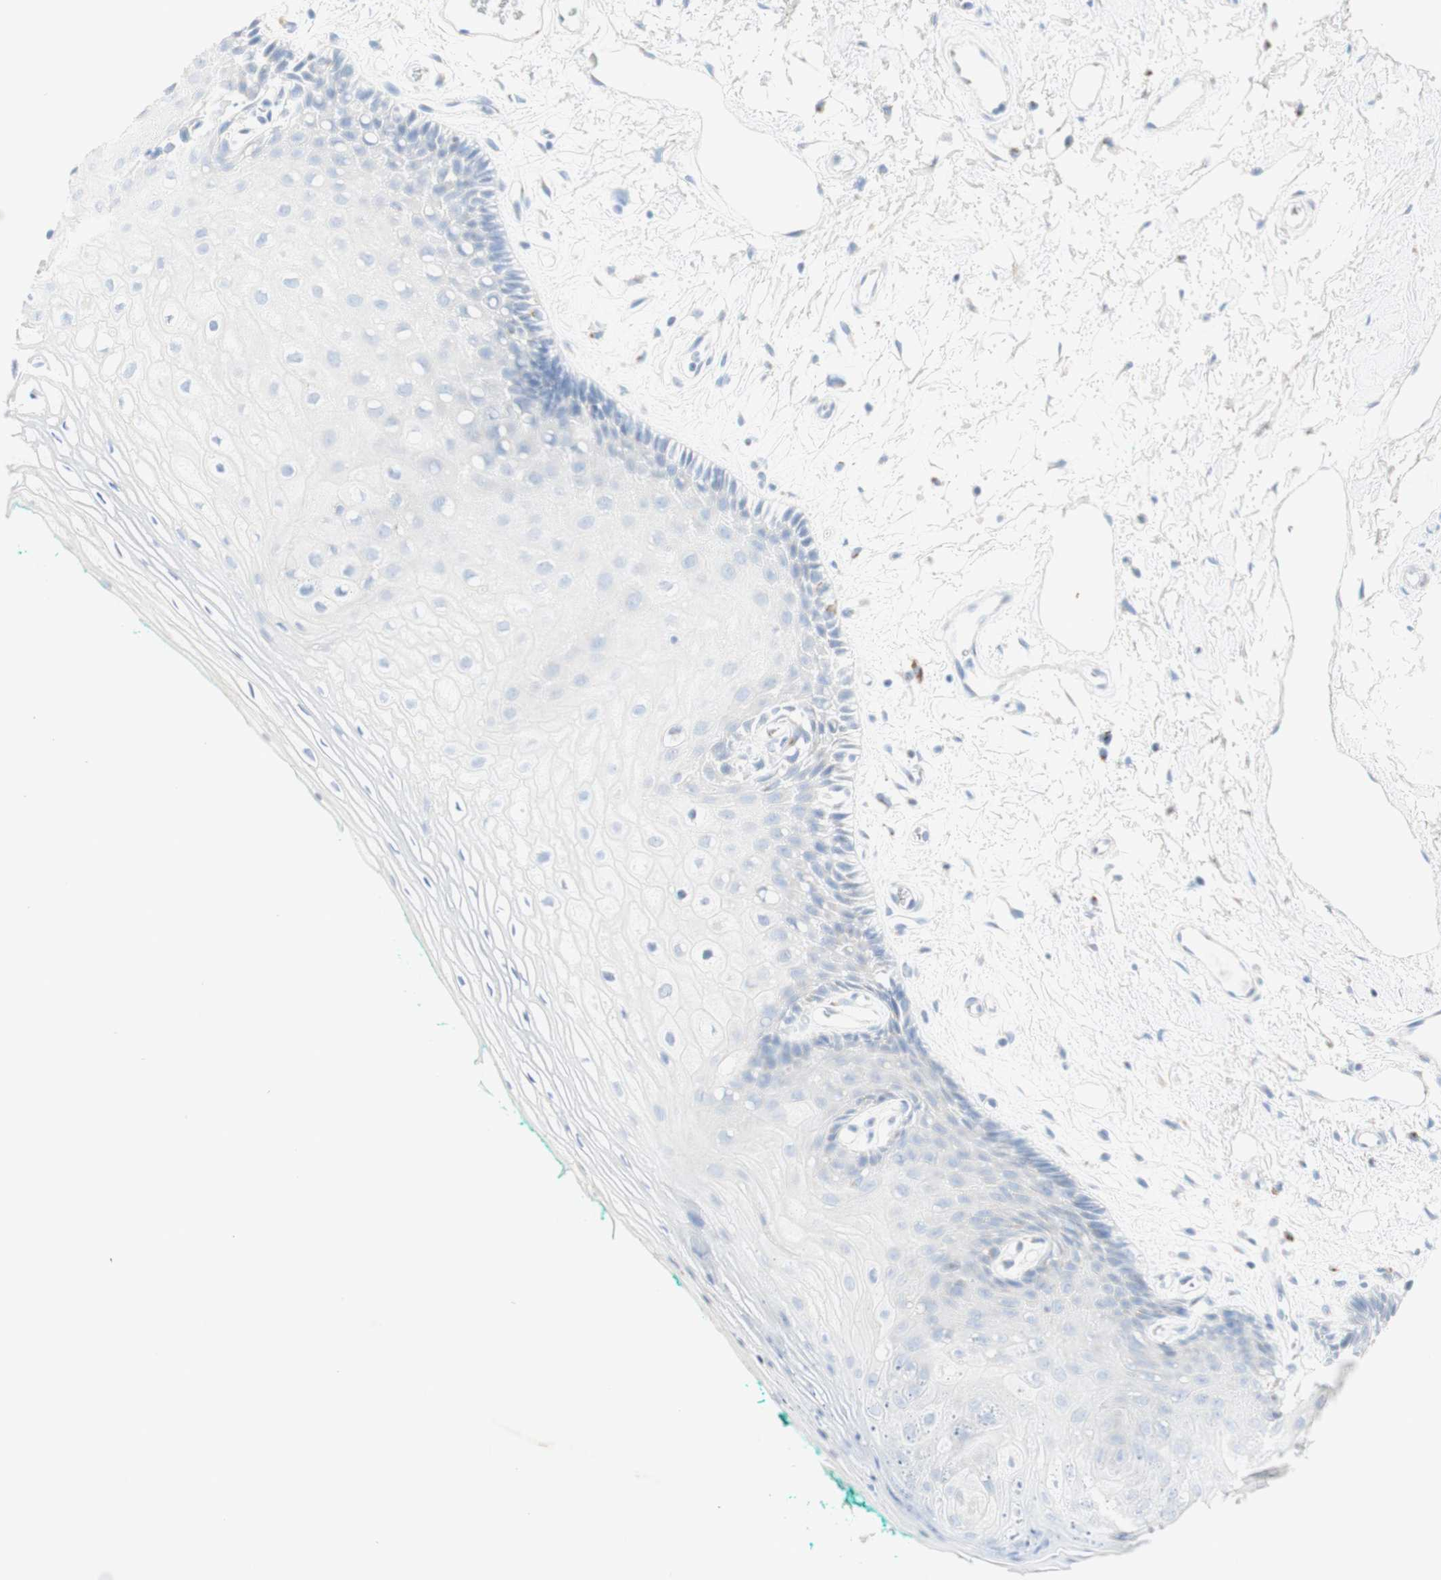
{"staining": {"intensity": "negative", "quantity": "none", "location": "none"}, "tissue": "oral mucosa", "cell_type": "Squamous epithelial cells", "image_type": "normal", "snomed": [{"axis": "morphology", "description": "Normal tissue, NOS"}, {"axis": "topography", "description": "Skeletal muscle"}, {"axis": "topography", "description": "Oral tissue"}, {"axis": "topography", "description": "Peripheral nerve tissue"}], "caption": "An immunohistochemistry (IHC) image of normal oral mucosa is shown. There is no staining in squamous epithelial cells of oral mucosa.", "gene": "MANEA", "patient": {"sex": "female", "age": 84}}